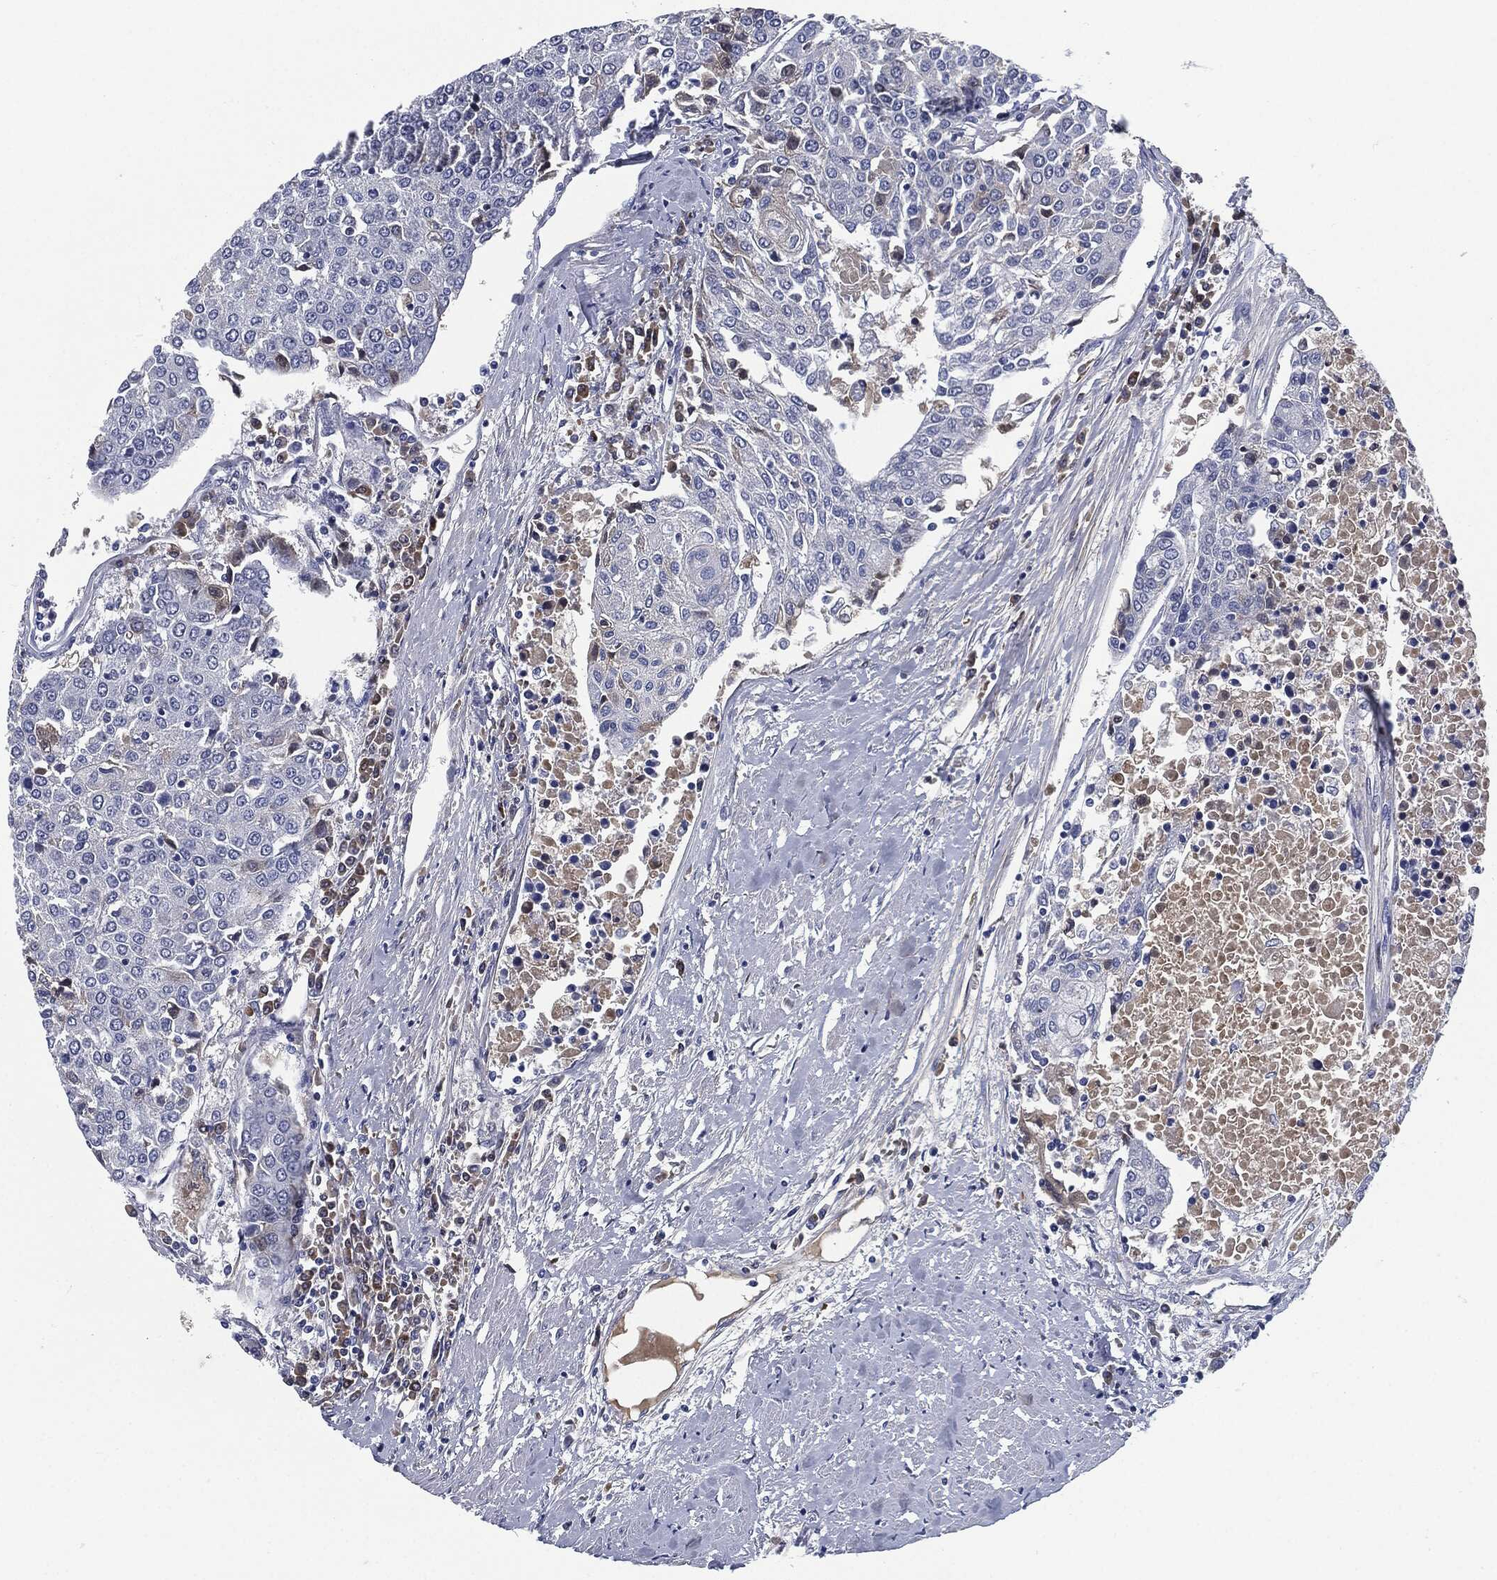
{"staining": {"intensity": "negative", "quantity": "none", "location": "none"}, "tissue": "urothelial cancer", "cell_type": "Tumor cells", "image_type": "cancer", "snomed": [{"axis": "morphology", "description": "Urothelial carcinoma, High grade"}, {"axis": "topography", "description": "Urinary bladder"}], "caption": "A high-resolution image shows immunohistochemistry (IHC) staining of high-grade urothelial carcinoma, which exhibits no significant expression in tumor cells. Brightfield microscopy of immunohistochemistry (IHC) stained with DAB (brown) and hematoxylin (blue), captured at high magnification.", "gene": "SIGLEC7", "patient": {"sex": "female", "age": 85}}